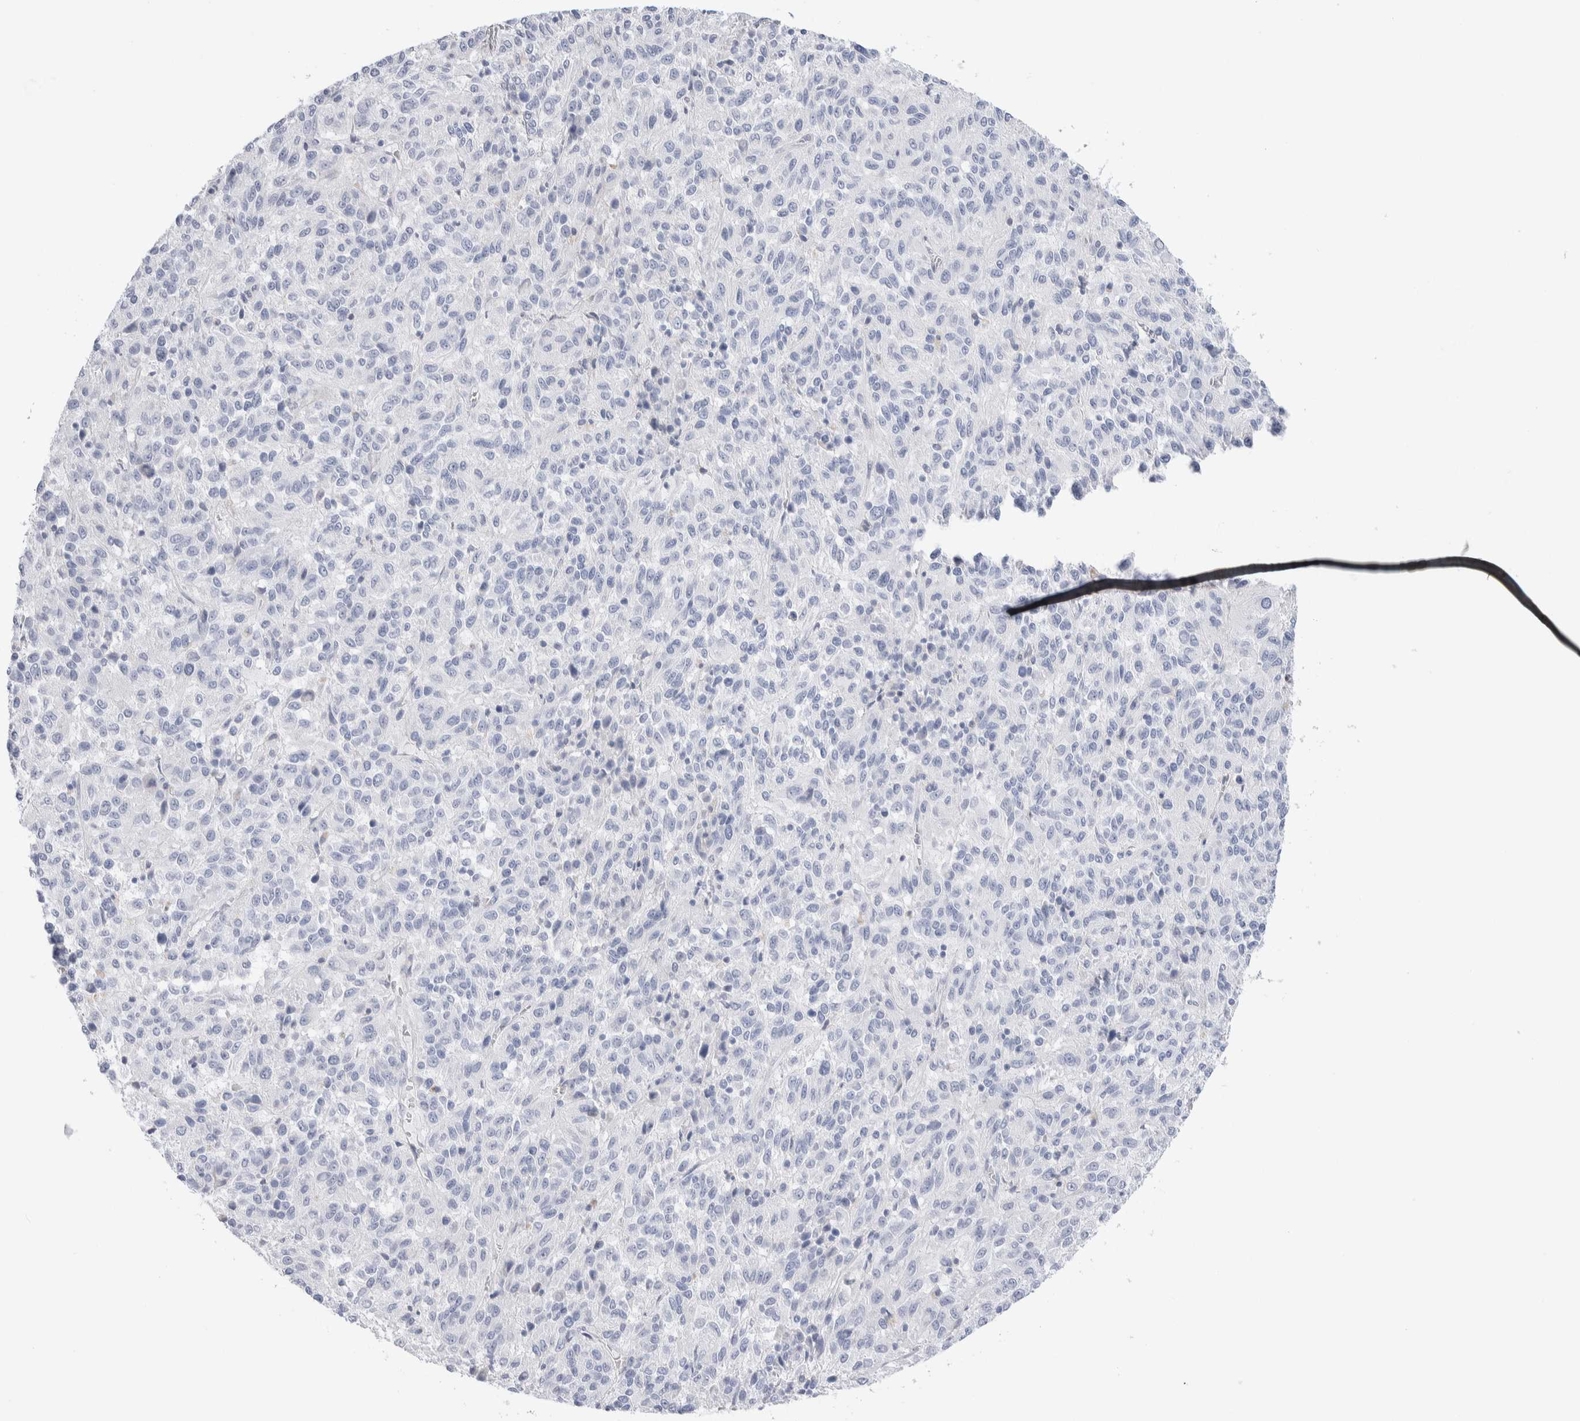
{"staining": {"intensity": "negative", "quantity": "none", "location": "none"}, "tissue": "melanoma", "cell_type": "Tumor cells", "image_type": "cancer", "snomed": [{"axis": "morphology", "description": "Malignant melanoma, Metastatic site"}, {"axis": "topography", "description": "Lung"}], "caption": "Histopathology image shows no protein expression in tumor cells of malignant melanoma (metastatic site) tissue.", "gene": "GDA", "patient": {"sex": "male", "age": 64}}